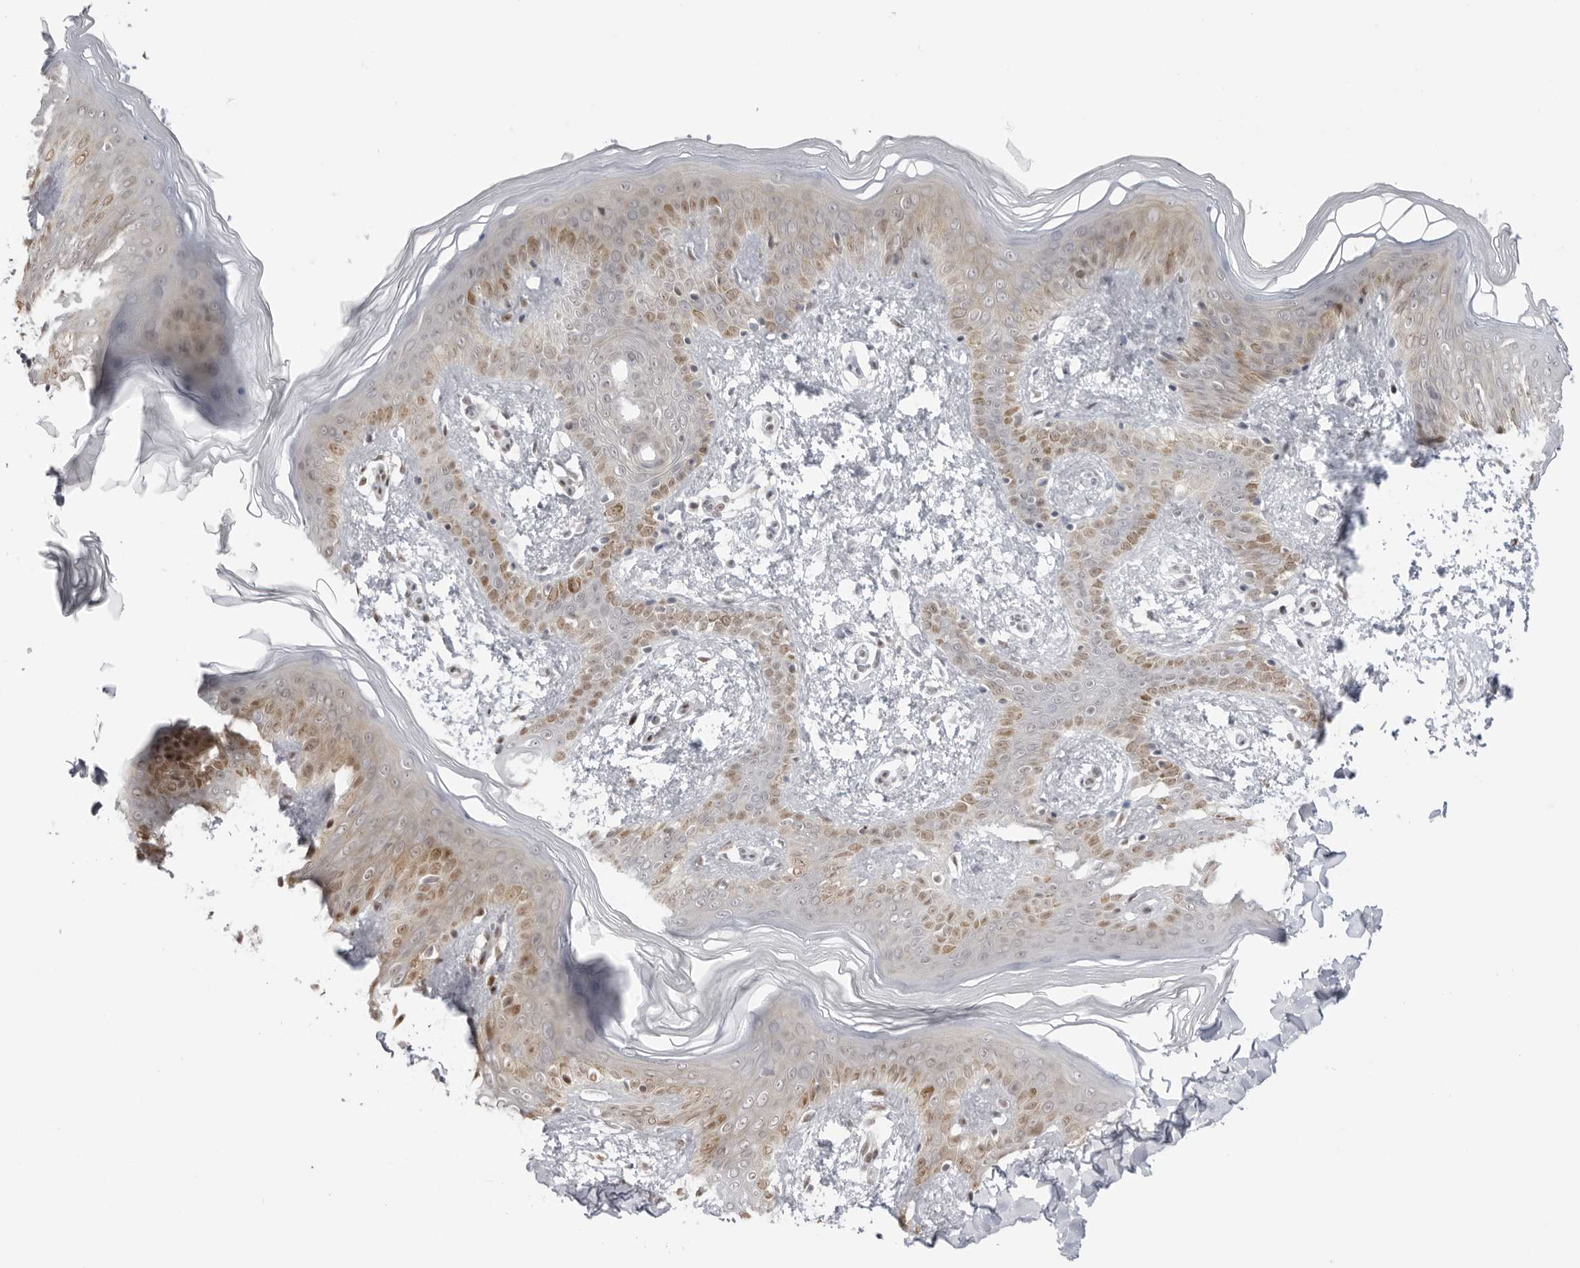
{"staining": {"intensity": "negative", "quantity": "none", "location": "none"}, "tissue": "skin", "cell_type": "Fibroblasts", "image_type": "normal", "snomed": [{"axis": "morphology", "description": "Normal tissue, NOS"}, {"axis": "morphology", "description": "Neoplasm, benign, NOS"}, {"axis": "topography", "description": "Skin"}, {"axis": "topography", "description": "Soft tissue"}], "caption": "Immunohistochemistry photomicrograph of normal human skin stained for a protein (brown), which demonstrates no staining in fibroblasts. (Brightfield microscopy of DAB immunohistochemistry at high magnification).", "gene": "RNF146", "patient": {"sex": "male", "age": 26}}